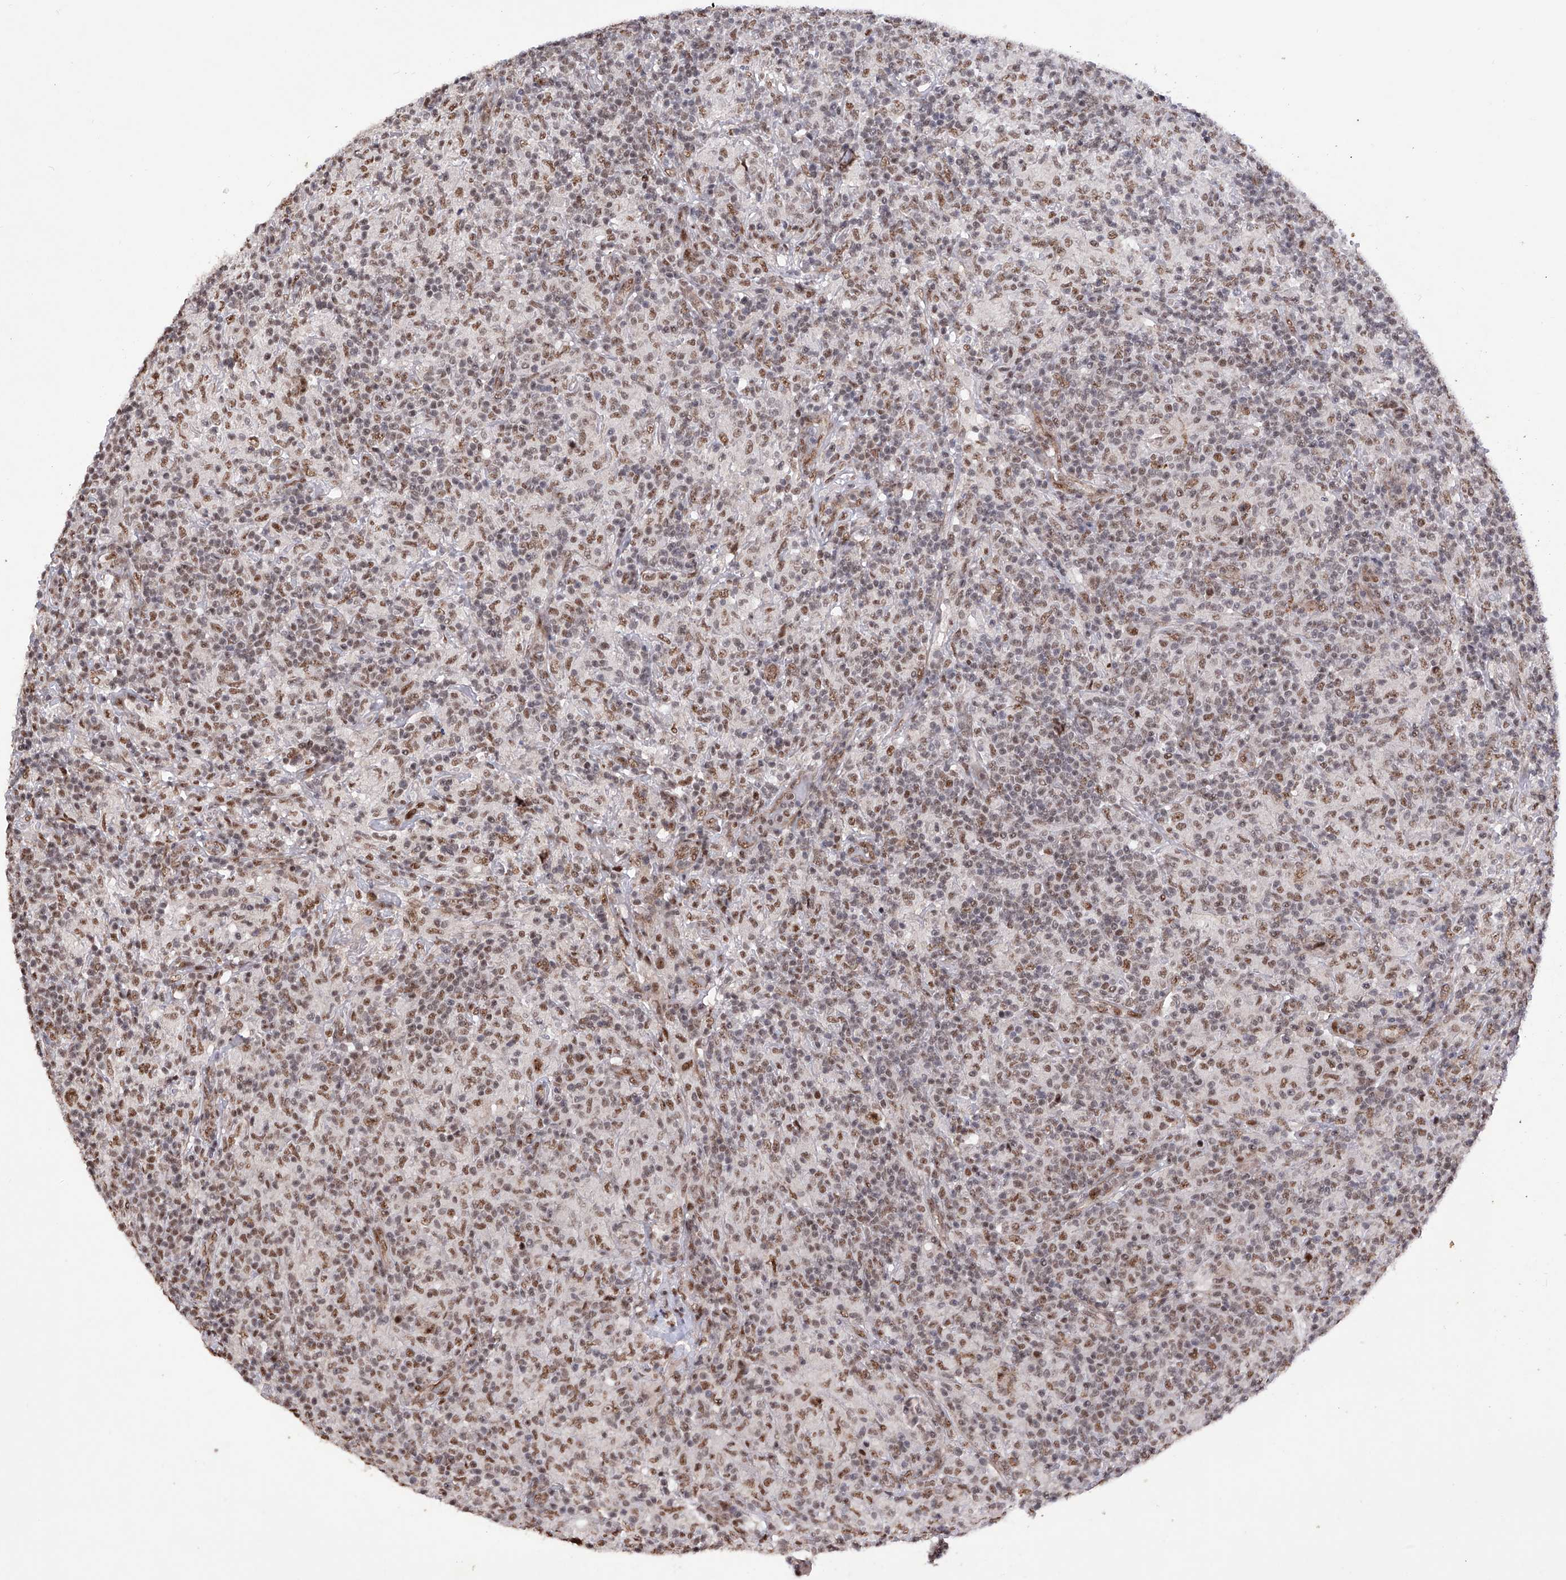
{"staining": {"intensity": "moderate", "quantity": ">75%", "location": "nuclear"}, "tissue": "lymphoma", "cell_type": "Tumor cells", "image_type": "cancer", "snomed": [{"axis": "morphology", "description": "Hodgkin's disease, NOS"}, {"axis": "topography", "description": "Lymph node"}], "caption": "Moderate nuclear protein expression is seen in approximately >75% of tumor cells in lymphoma.", "gene": "NFATC4", "patient": {"sex": "male", "age": 70}}